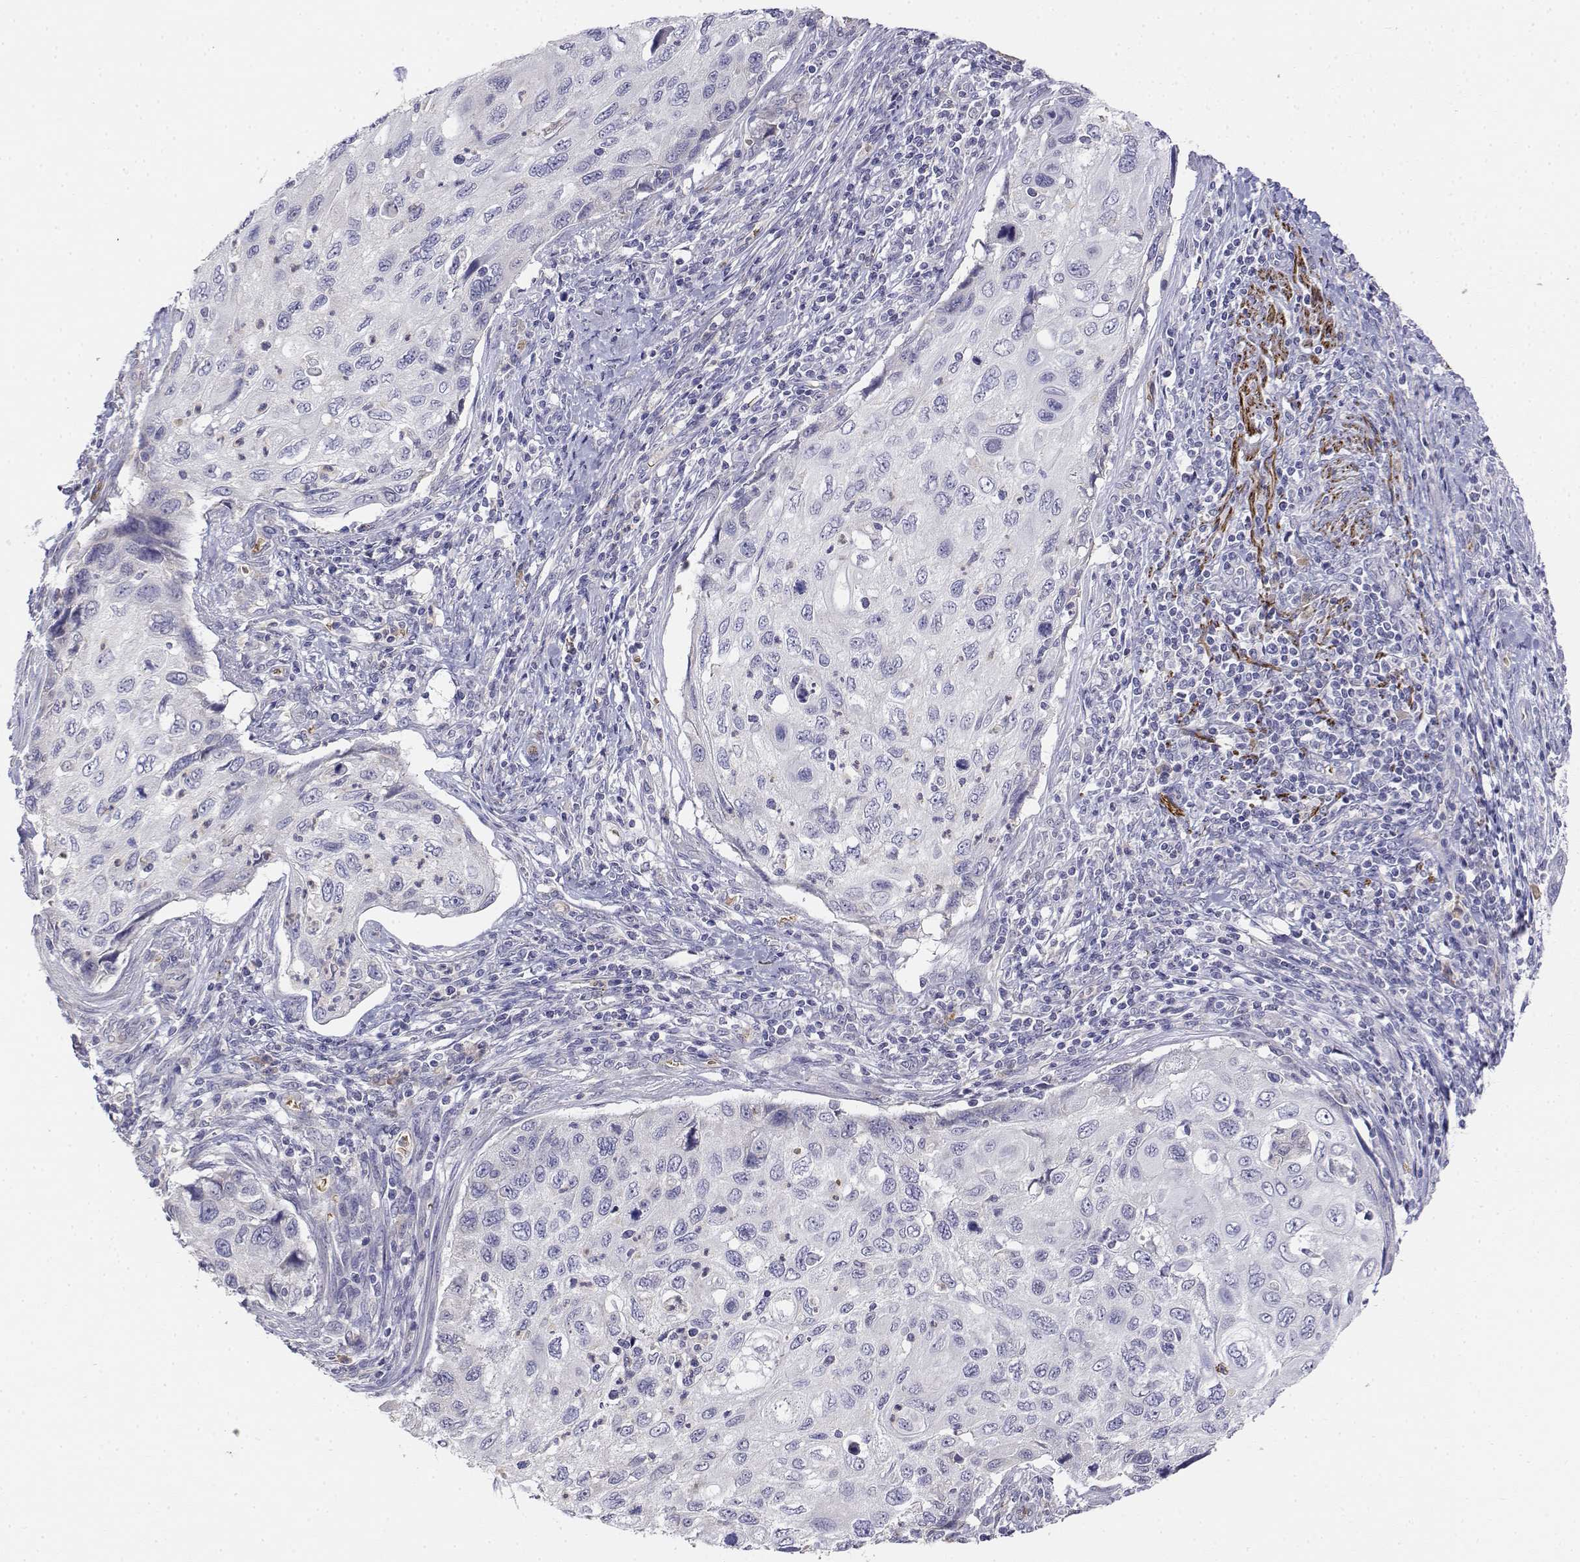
{"staining": {"intensity": "negative", "quantity": "none", "location": "none"}, "tissue": "cervical cancer", "cell_type": "Tumor cells", "image_type": "cancer", "snomed": [{"axis": "morphology", "description": "Squamous cell carcinoma, NOS"}, {"axis": "topography", "description": "Cervix"}], "caption": "Tumor cells show no significant expression in cervical squamous cell carcinoma.", "gene": "CADM1", "patient": {"sex": "female", "age": 70}}